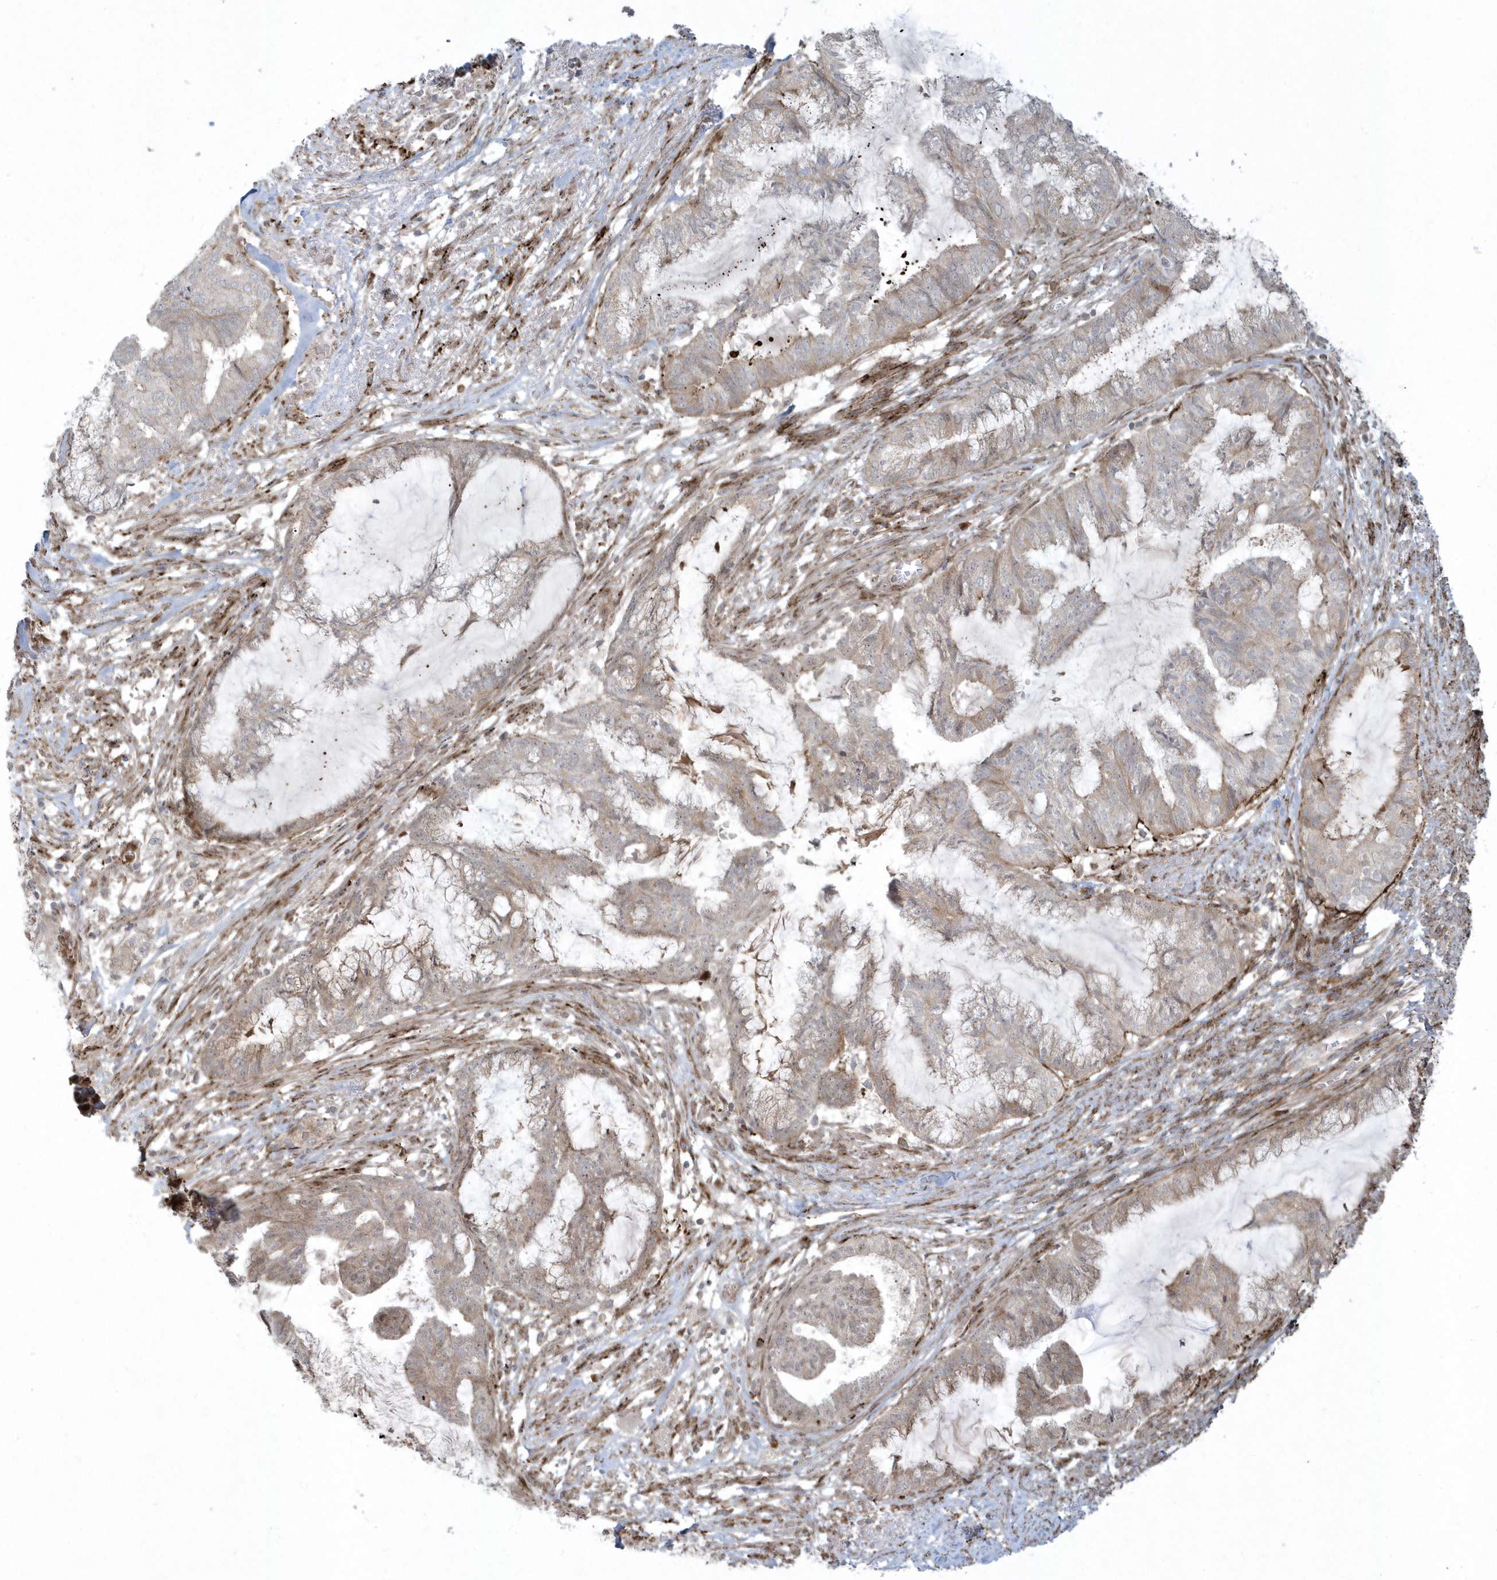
{"staining": {"intensity": "weak", "quantity": "25%-75%", "location": "cytoplasmic/membranous"}, "tissue": "endometrial cancer", "cell_type": "Tumor cells", "image_type": "cancer", "snomed": [{"axis": "morphology", "description": "Adenocarcinoma, NOS"}, {"axis": "topography", "description": "Endometrium"}], "caption": "Endometrial cancer (adenocarcinoma) stained with a protein marker reveals weak staining in tumor cells.", "gene": "MASP2", "patient": {"sex": "female", "age": 86}}